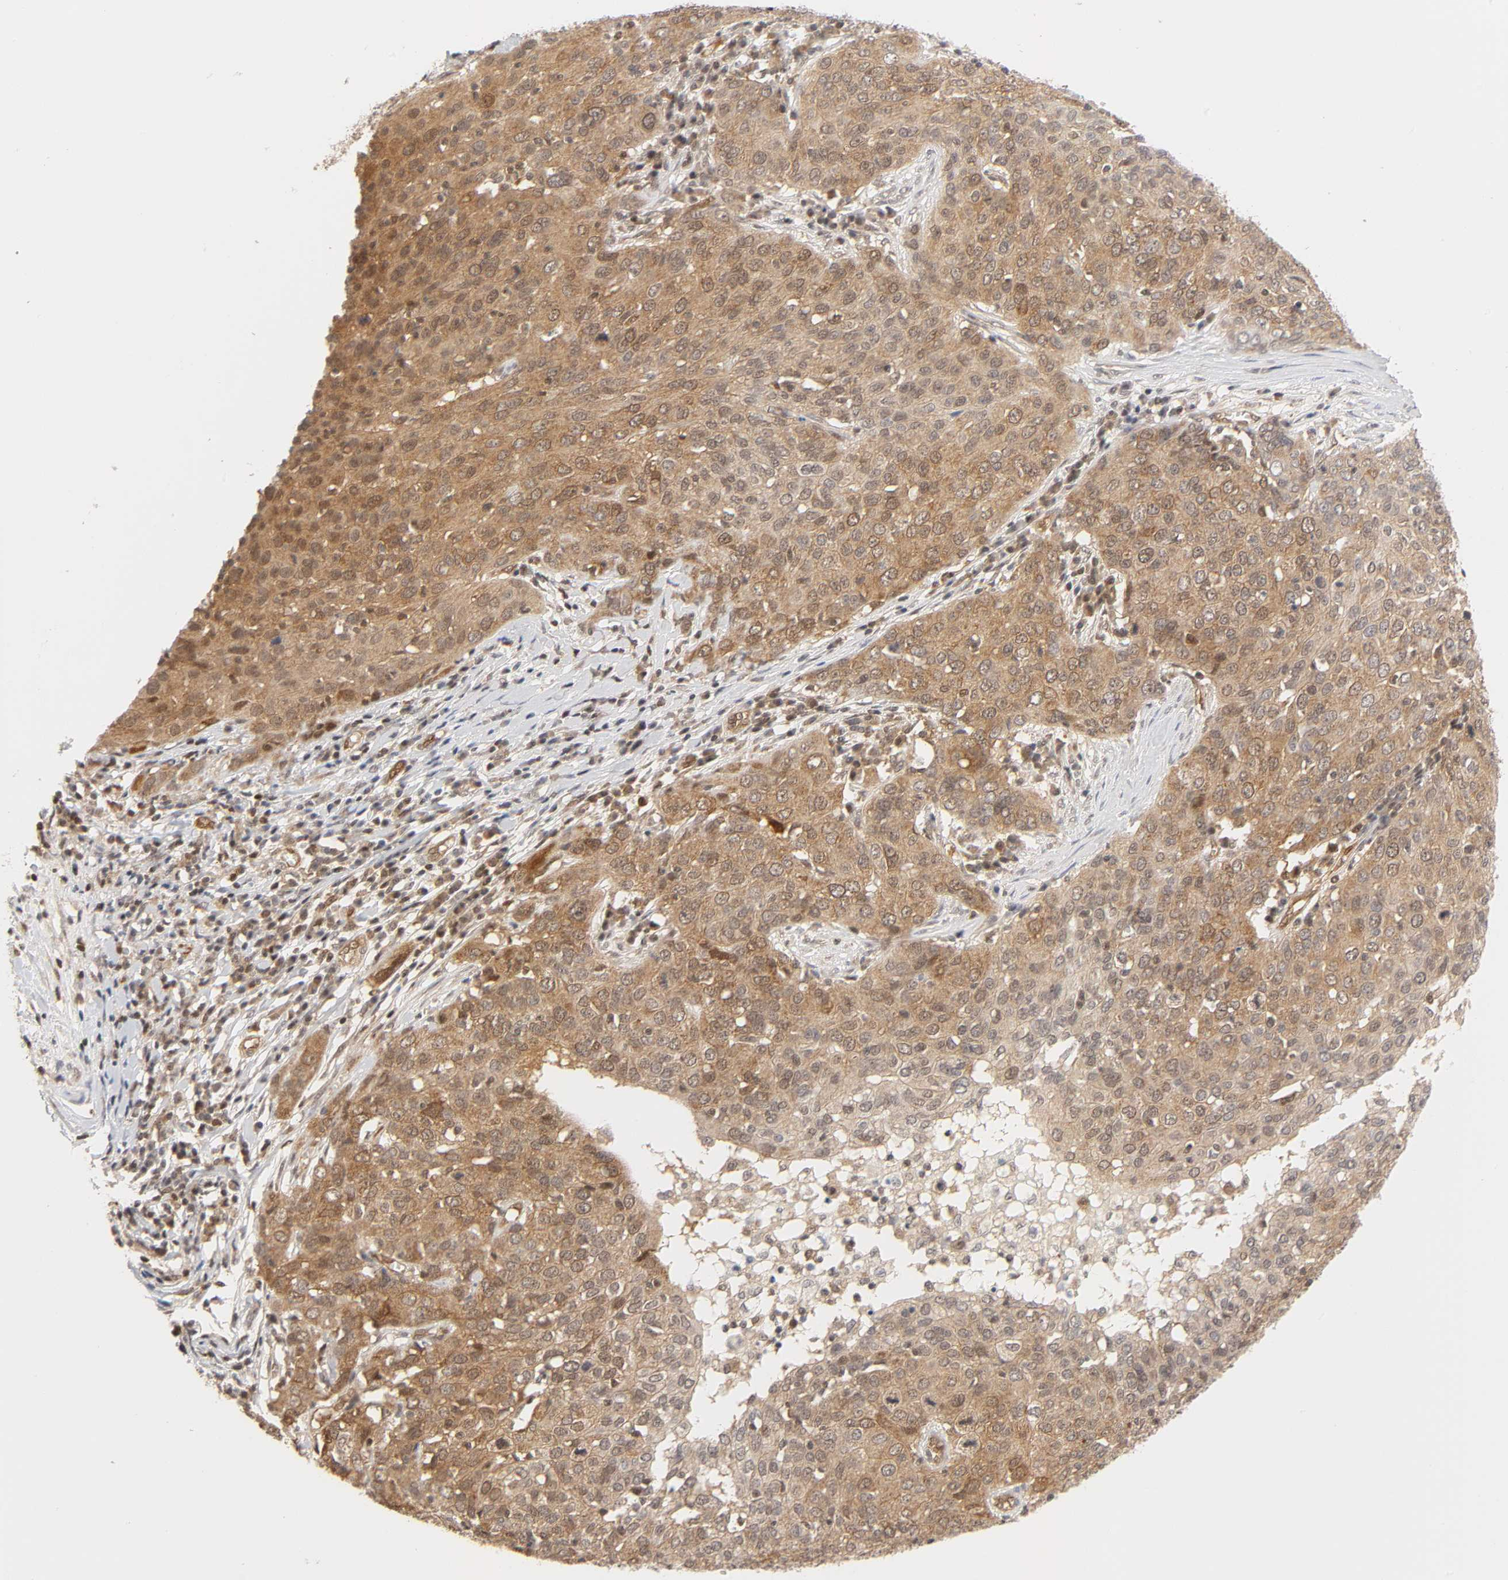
{"staining": {"intensity": "moderate", "quantity": ">75%", "location": "cytoplasmic/membranous,nuclear"}, "tissue": "ovarian cancer", "cell_type": "Tumor cells", "image_type": "cancer", "snomed": [{"axis": "morphology", "description": "Carcinoma, endometroid"}, {"axis": "topography", "description": "Ovary"}], "caption": "Tumor cells exhibit moderate cytoplasmic/membranous and nuclear positivity in approximately >75% of cells in ovarian endometroid carcinoma.", "gene": "CDC37", "patient": {"sex": "female", "age": 50}}